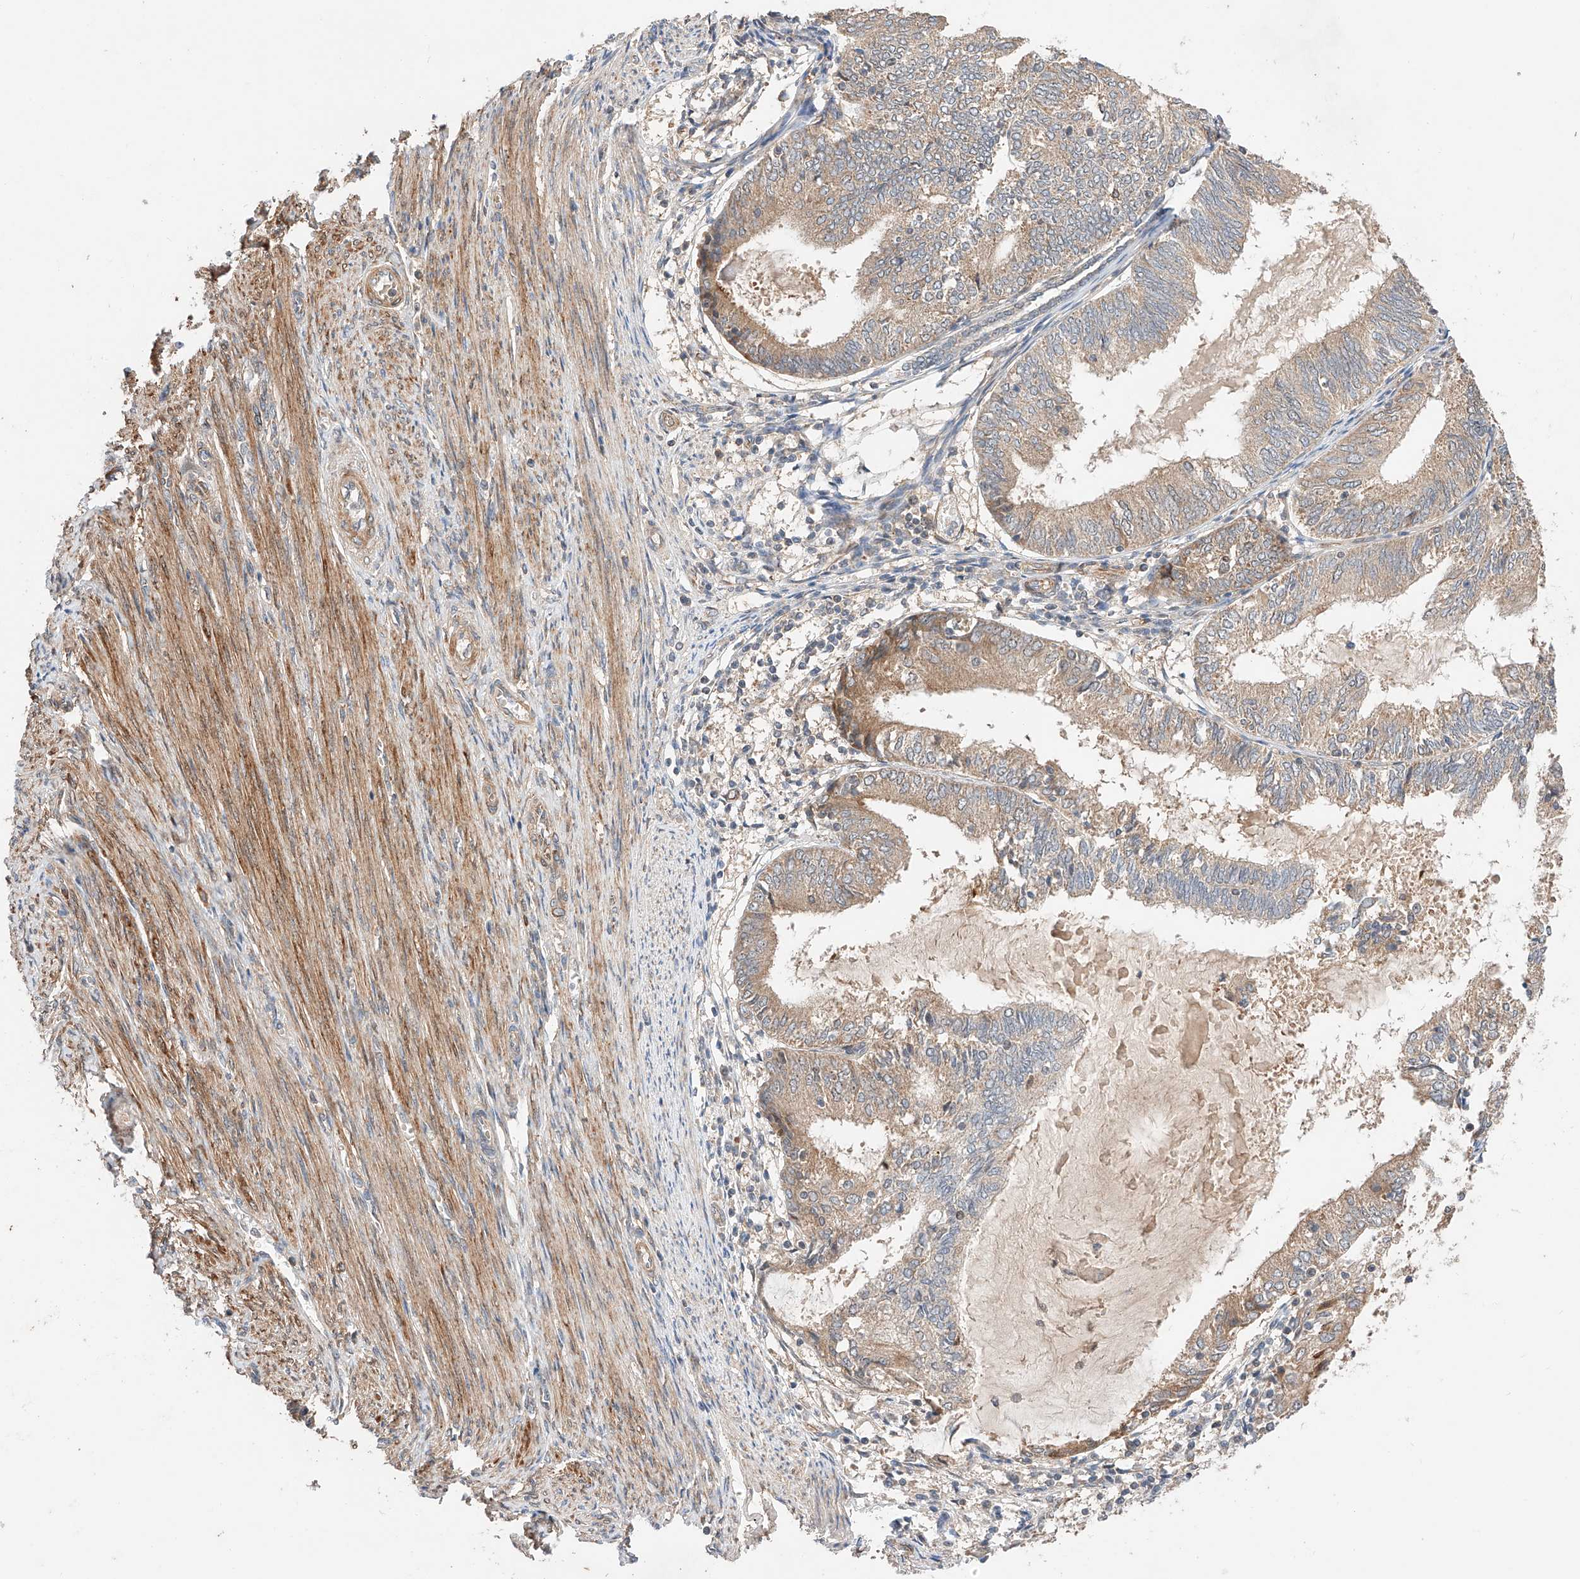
{"staining": {"intensity": "weak", "quantity": ">75%", "location": "cytoplasmic/membranous"}, "tissue": "endometrial cancer", "cell_type": "Tumor cells", "image_type": "cancer", "snomed": [{"axis": "morphology", "description": "Adenocarcinoma, NOS"}, {"axis": "topography", "description": "Endometrium"}], "caption": "Protein expression analysis of human endometrial cancer reveals weak cytoplasmic/membranous staining in approximately >75% of tumor cells.", "gene": "RAB23", "patient": {"sex": "female", "age": 81}}